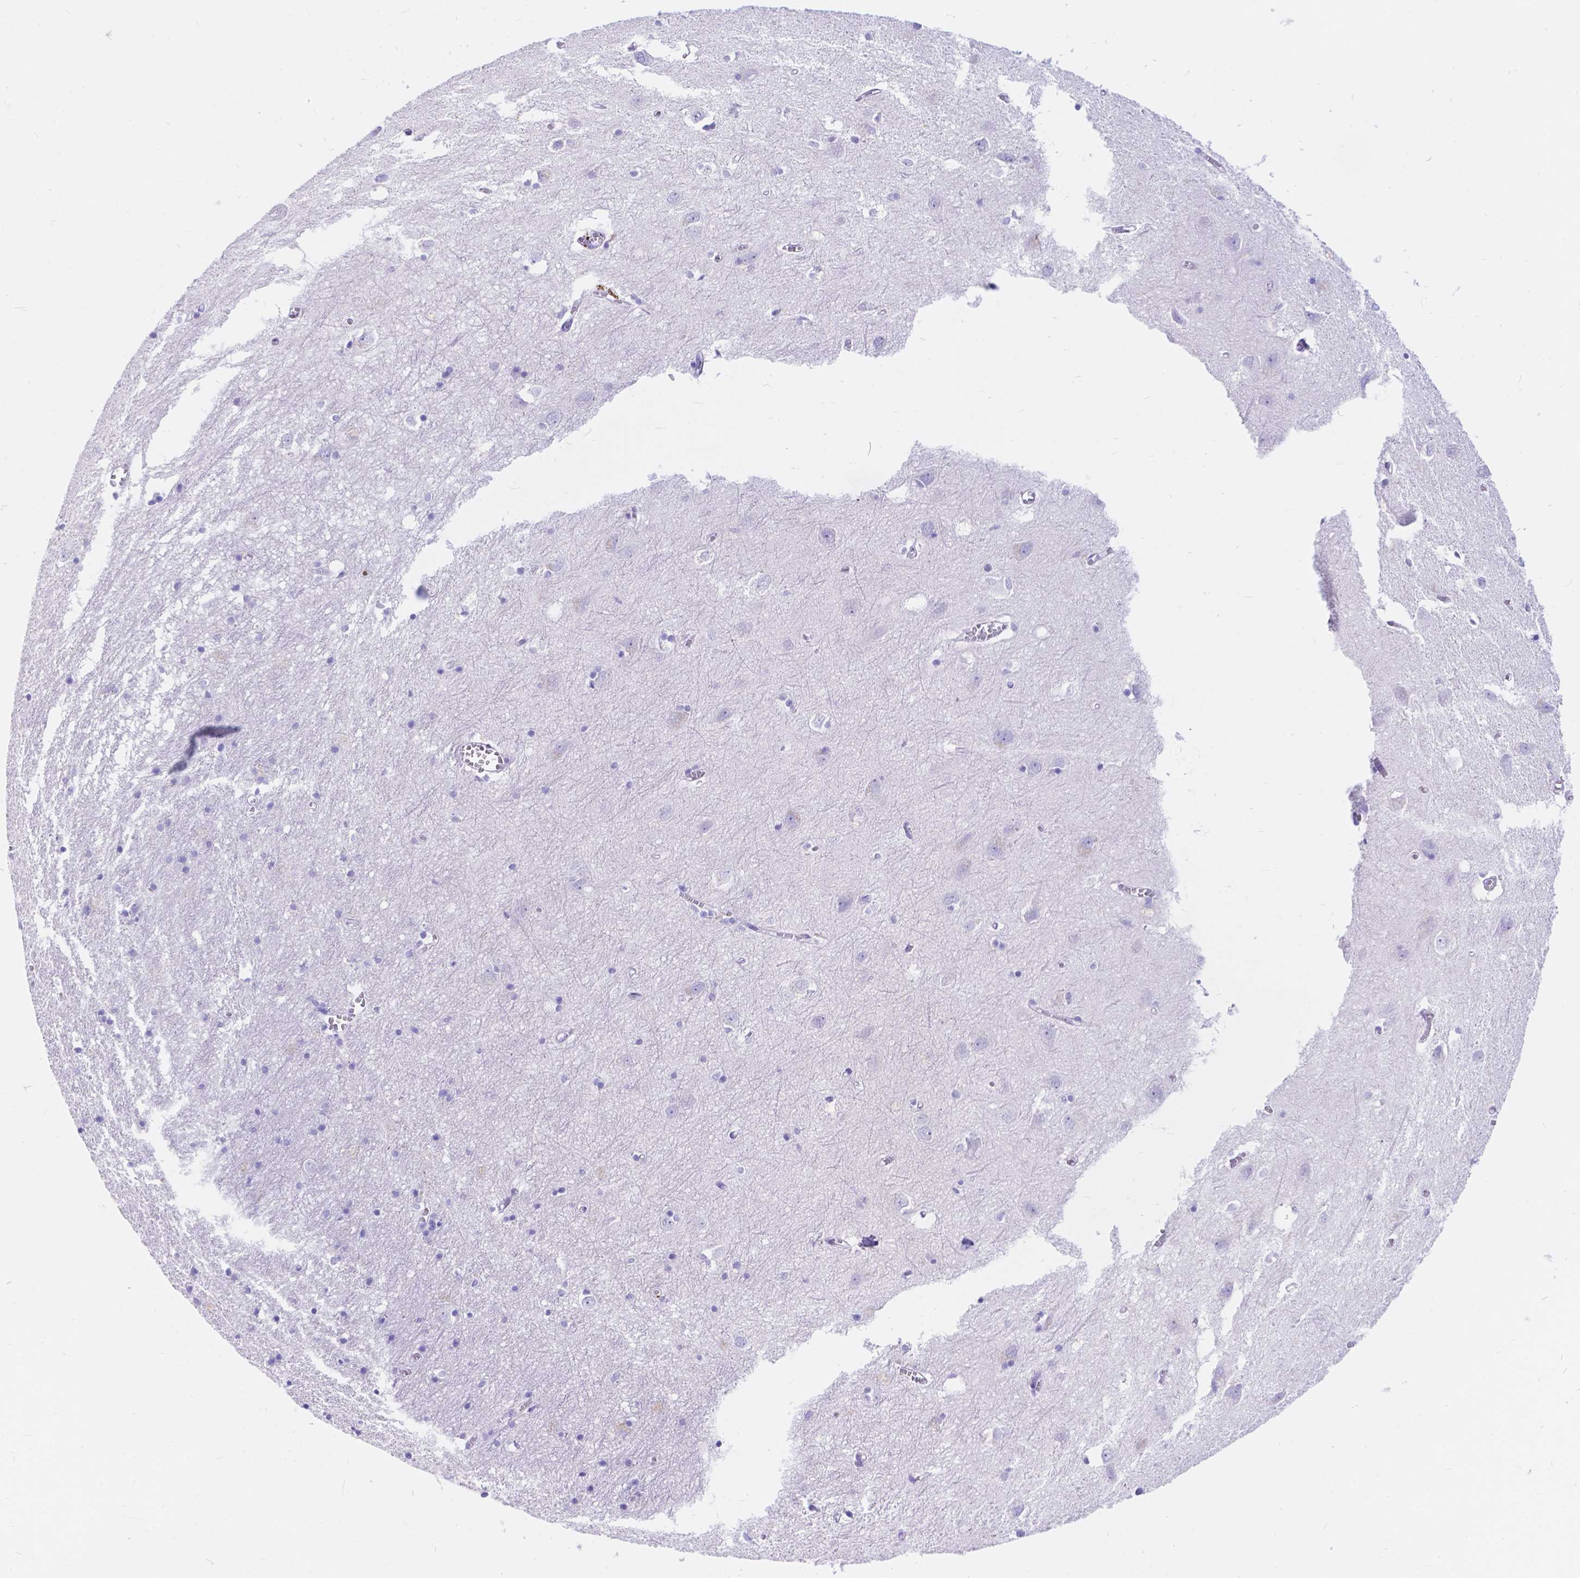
{"staining": {"intensity": "negative", "quantity": "none", "location": "none"}, "tissue": "cerebral cortex", "cell_type": "Endothelial cells", "image_type": "normal", "snomed": [{"axis": "morphology", "description": "Normal tissue, NOS"}, {"axis": "topography", "description": "Cerebral cortex"}], "caption": "A micrograph of cerebral cortex stained for a protein reveals no brown staining in endothelial cells. (DAB immunohistochemistry (IHC) visualized using brightfield microscopy, high magnification).", "gene": "KLHL10", "patient": {"sex": "male", "age": 70}}